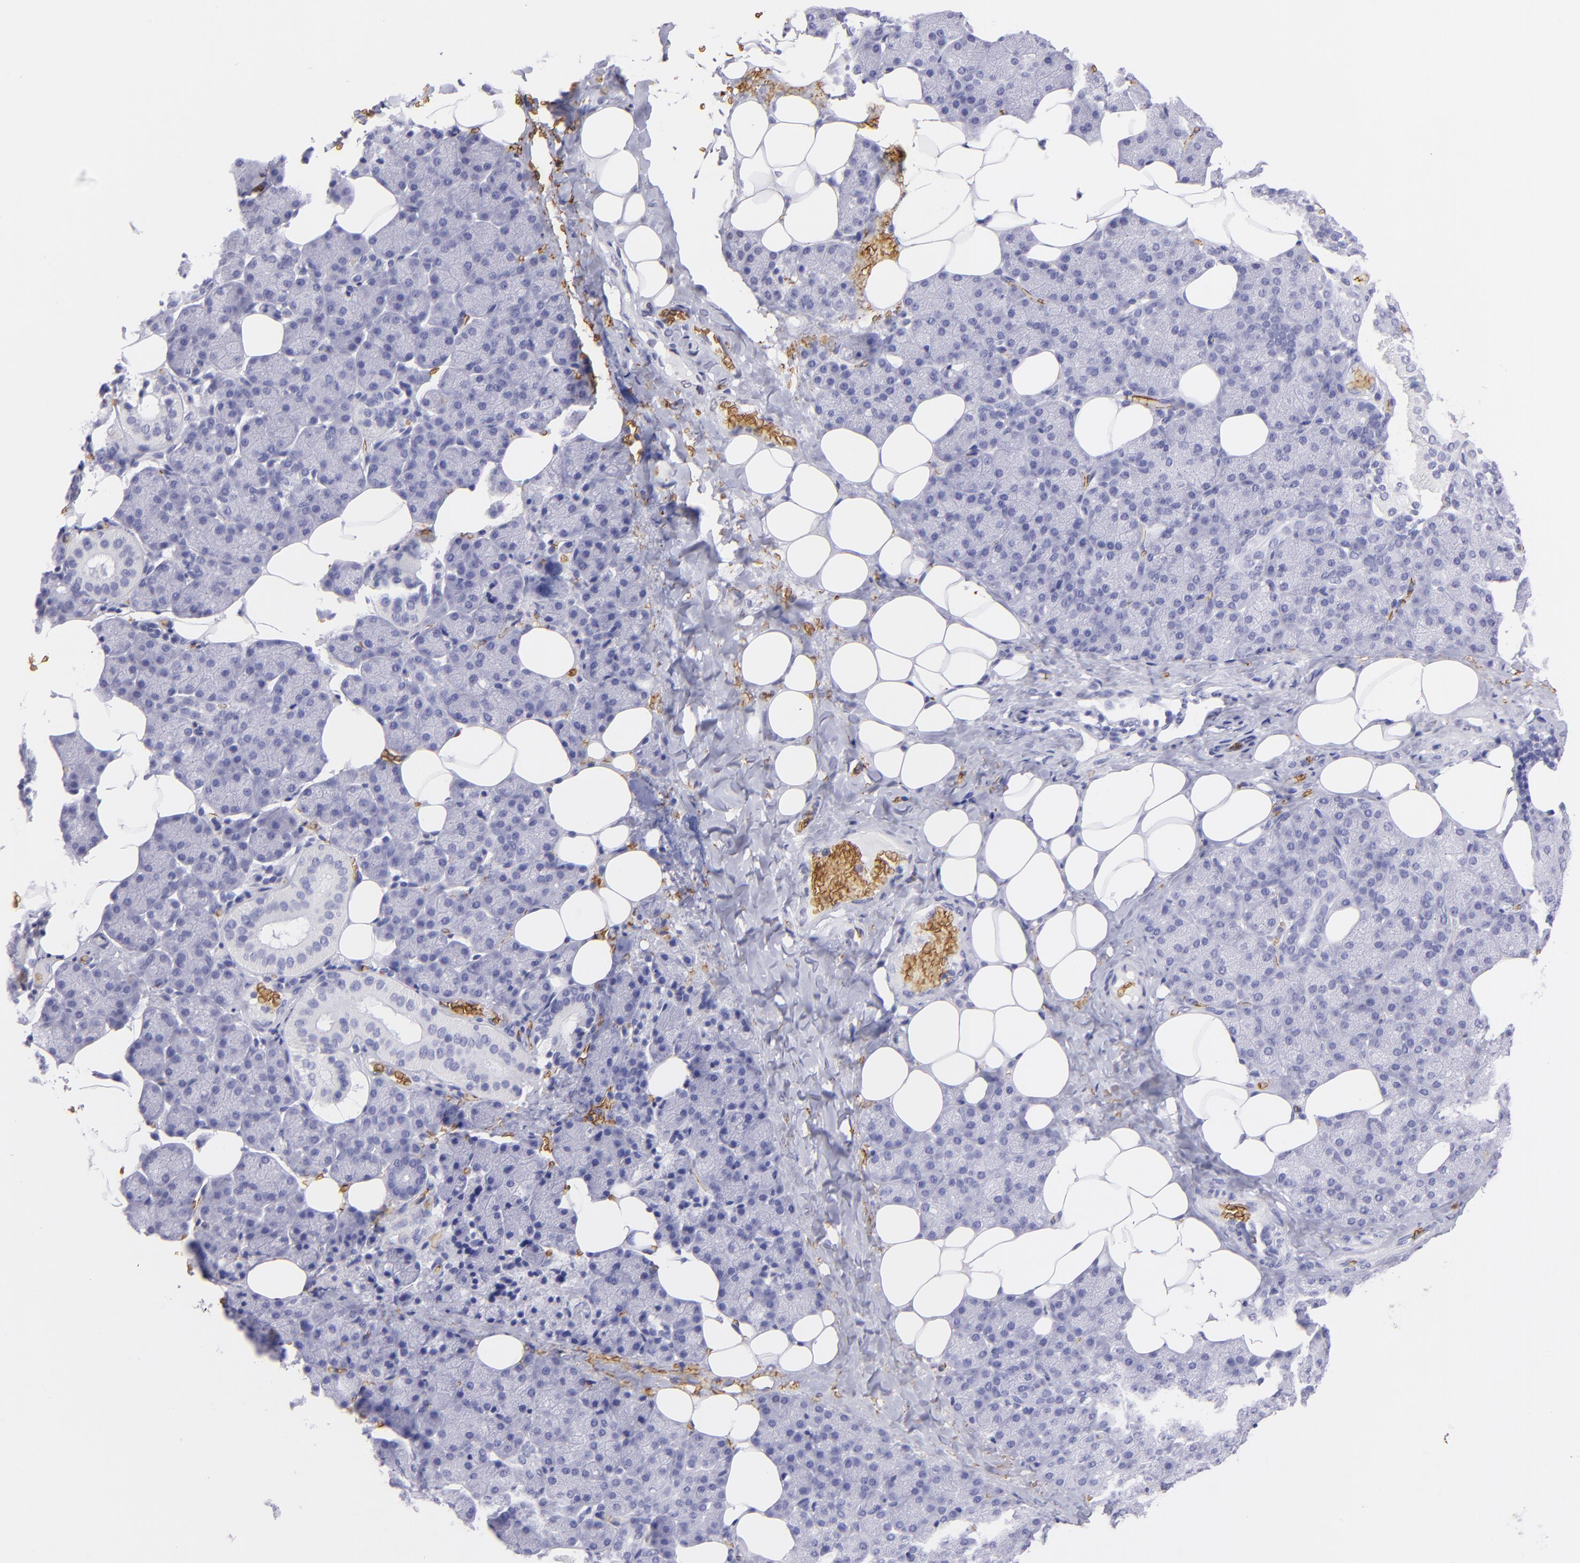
{"staining": {"intensity": "negative", "quantity": "none", "location": "none"}, "tissue": "salivary gland", "cell_type": "Glandular cells", "image_type": "normal", "snomed": [{"axis": "morphology", "description": "Normal tissue, NOS"}, {"axis": "topography", "description": "Lymph node"}, {"axis": "topography", "description": "Salivary gland"}], "caption": "This histopathology image is of unremarkable salivary gland stained with immunohistochemistry (IHC) to label a protein in brown with the nuclei are counter-stained blue. There is no expression in glandular cells. (DAB IHC, high magnification).", "gene": "GYPA", "patient": {"sex": "male", "age": 8}}